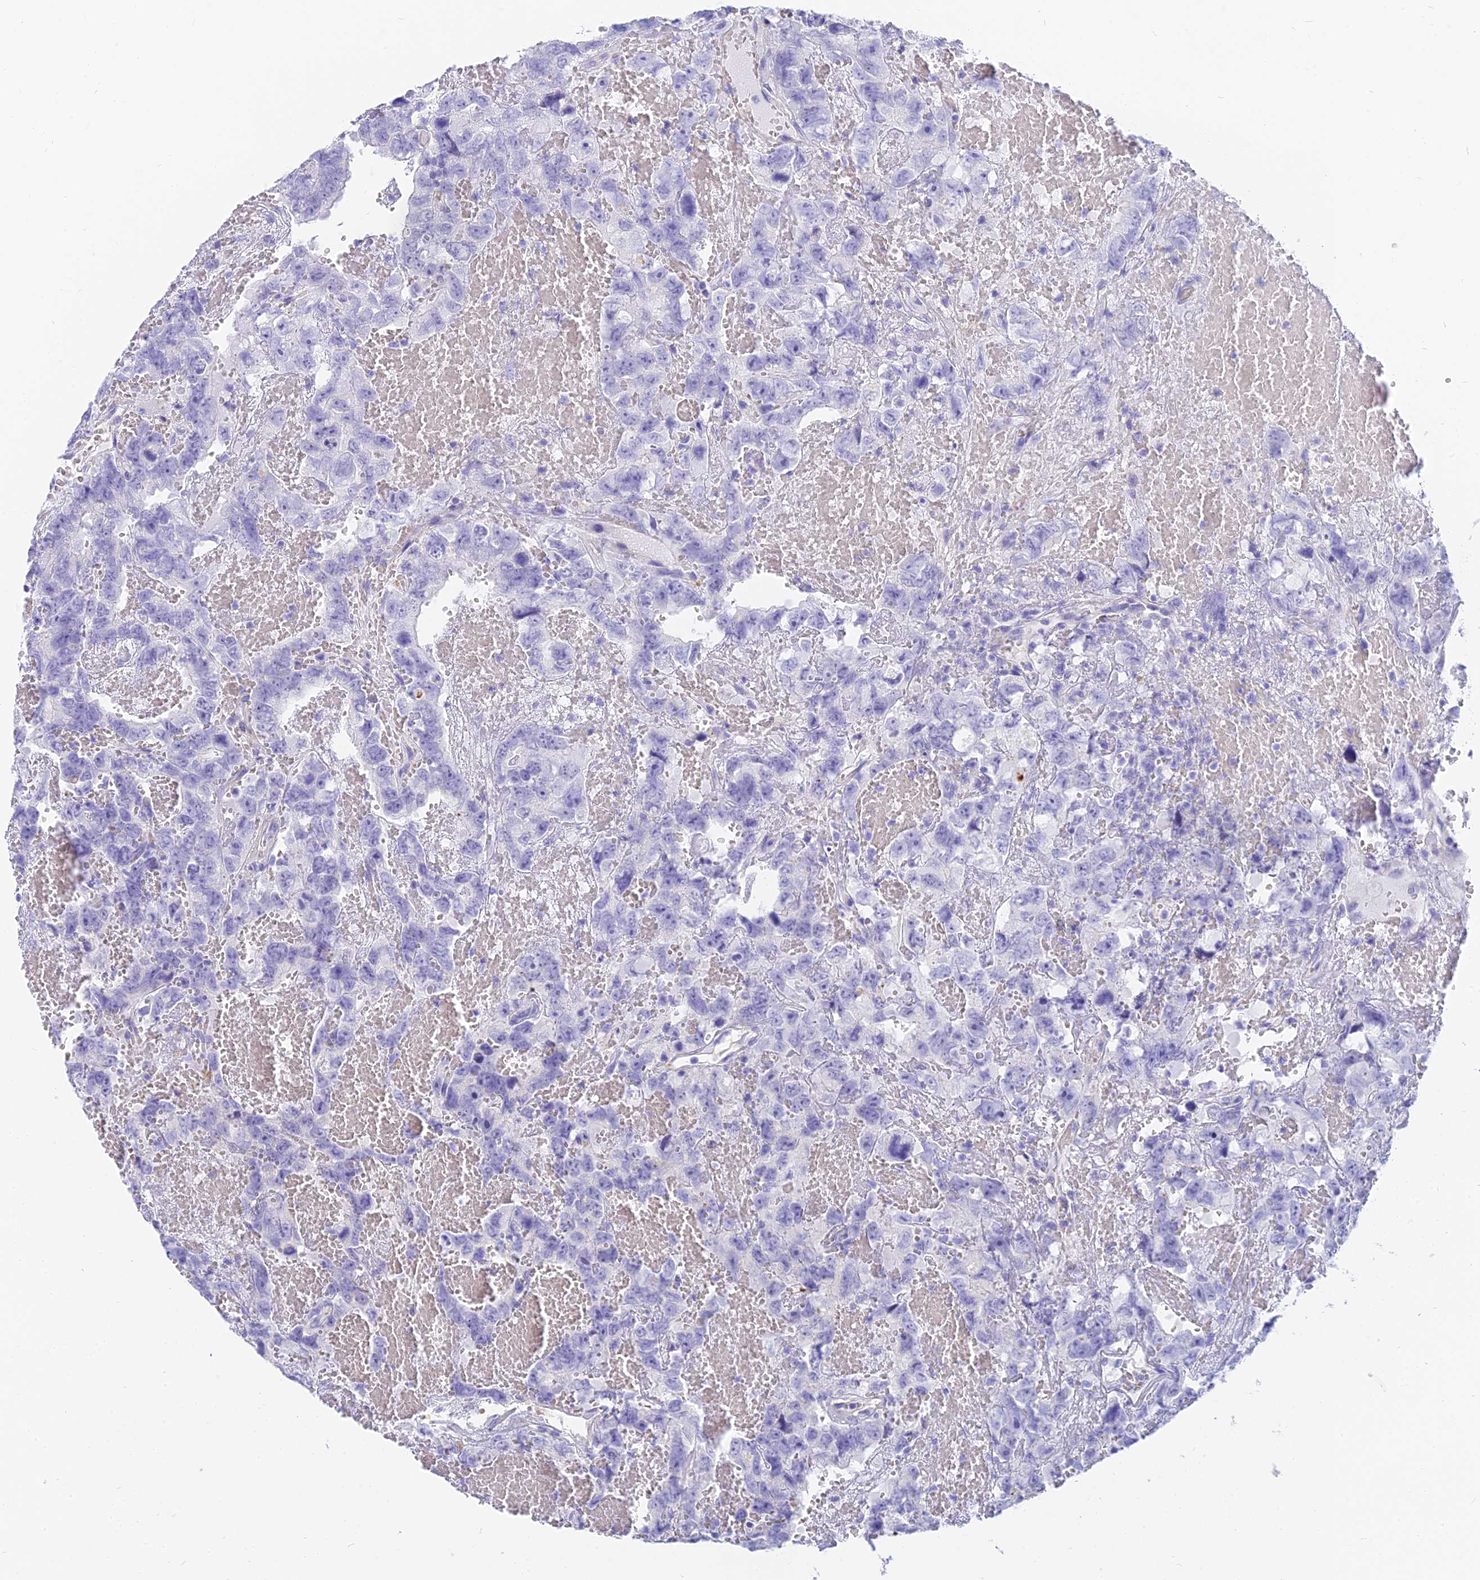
{"staining": {"intensity": "negative", "quantity": "none", "location": "none"}, "tissue": "testis cancer", "cell_type": "Tumor cells", "image_type": "cancer", "snomed": [{"axis": "morphology", "description": "Carcinoma, Embryonal, NOS"}, {"axis": "topography", "description": "Testis"}], "caption": "Embryonal carcinoma (testis) was stained to show a protein in brown. There is no significant expression in tumor cells.", "gene": "SLC36A2", "patient": {"sex": "male", "age": 45}}